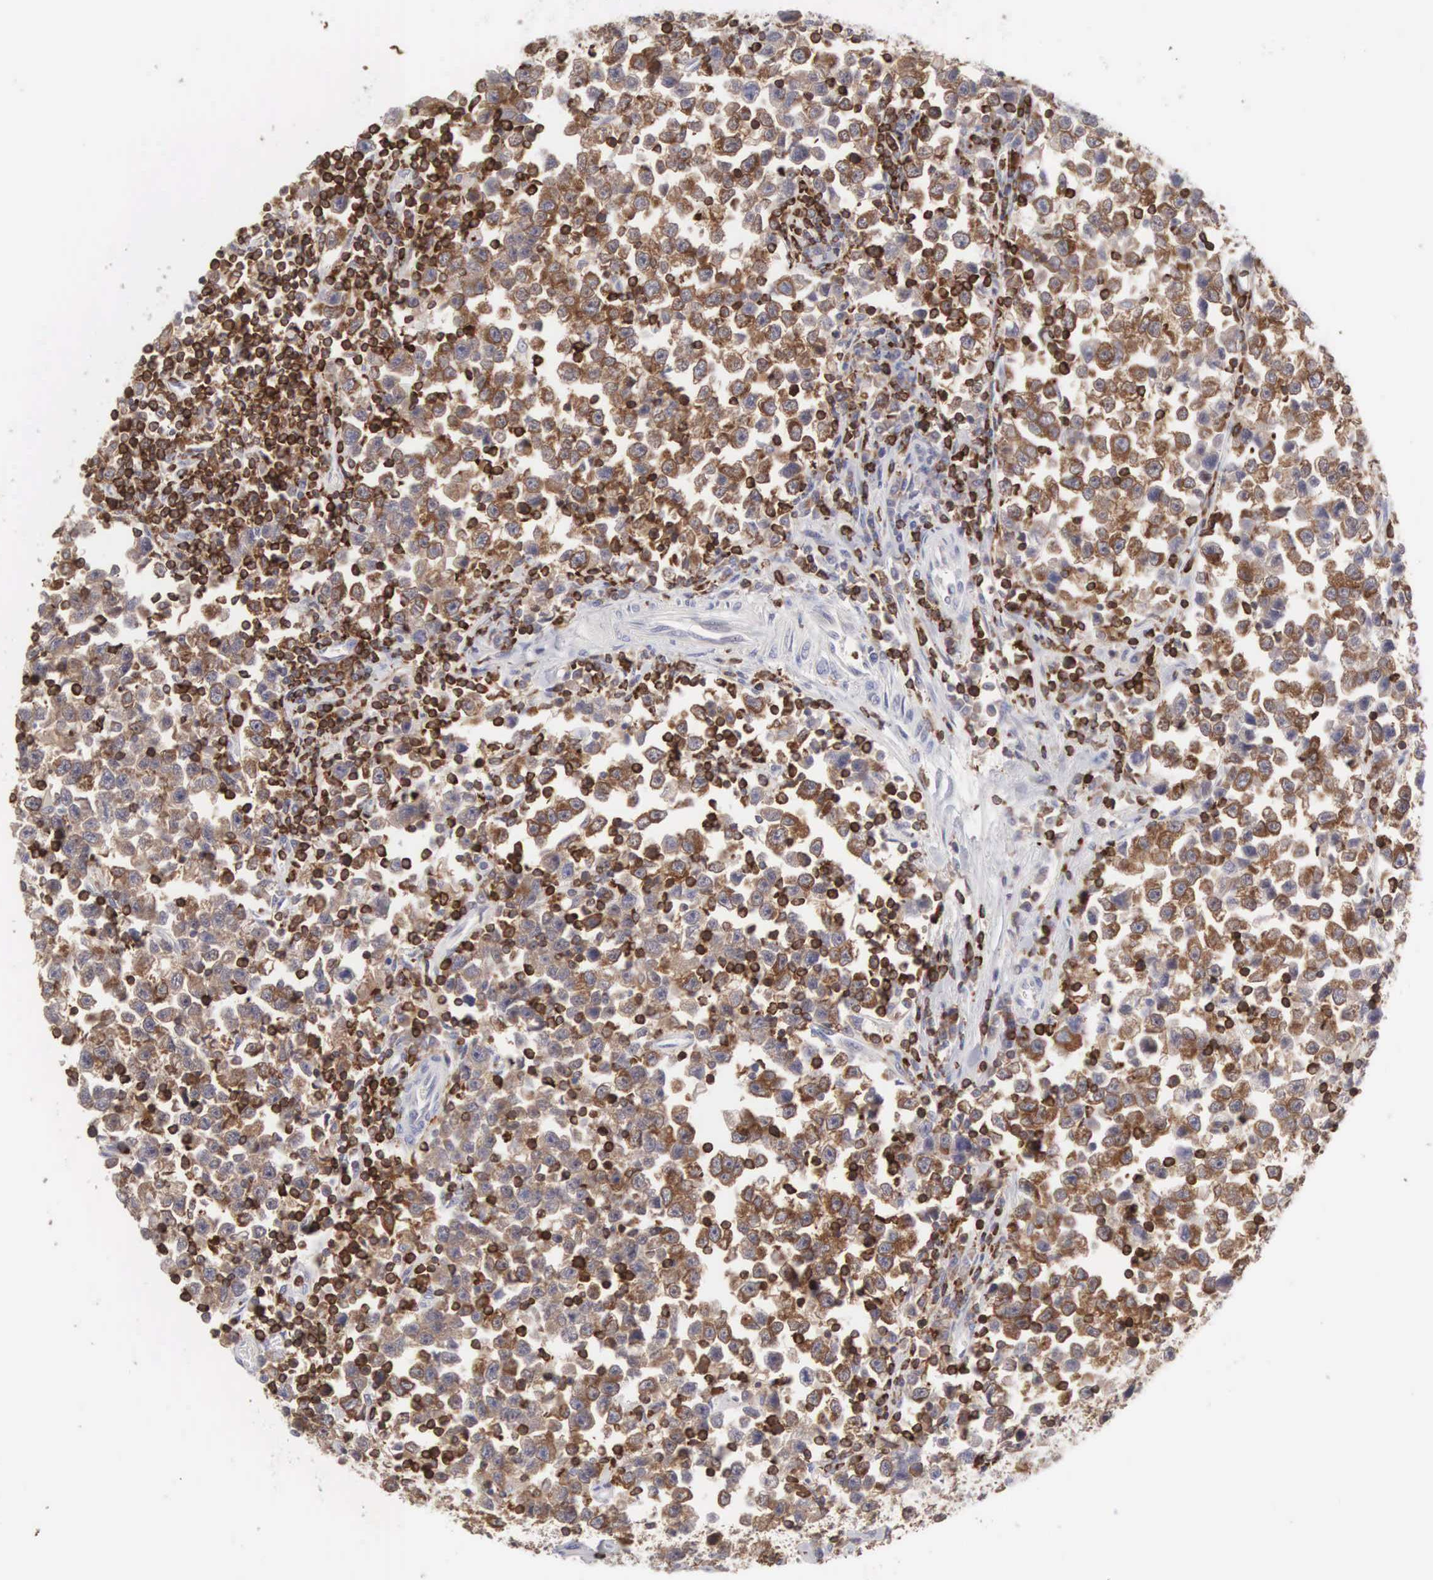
{"staining": {"intensity": "strong", "quantity": ">75%", "location": "cytoplasmic/membranous,nuclear"}, "tissue": "testis cancer", "cell_type": "Tumor cells", "image_type": "cancer", "snomed": [{"axis": "morphology", "description": "Seminoma, NOS"}, {"axis": "topography", "description": "Testis"}], "caption": "This is an image of immunohistochemistry staining of testis seminoma, which shows strong positivity in the cytoplasmic/membranous and nuclear of tumor cells.", "gene": "SH3BP1", "patient": {"sex": "male", "age": 43}}